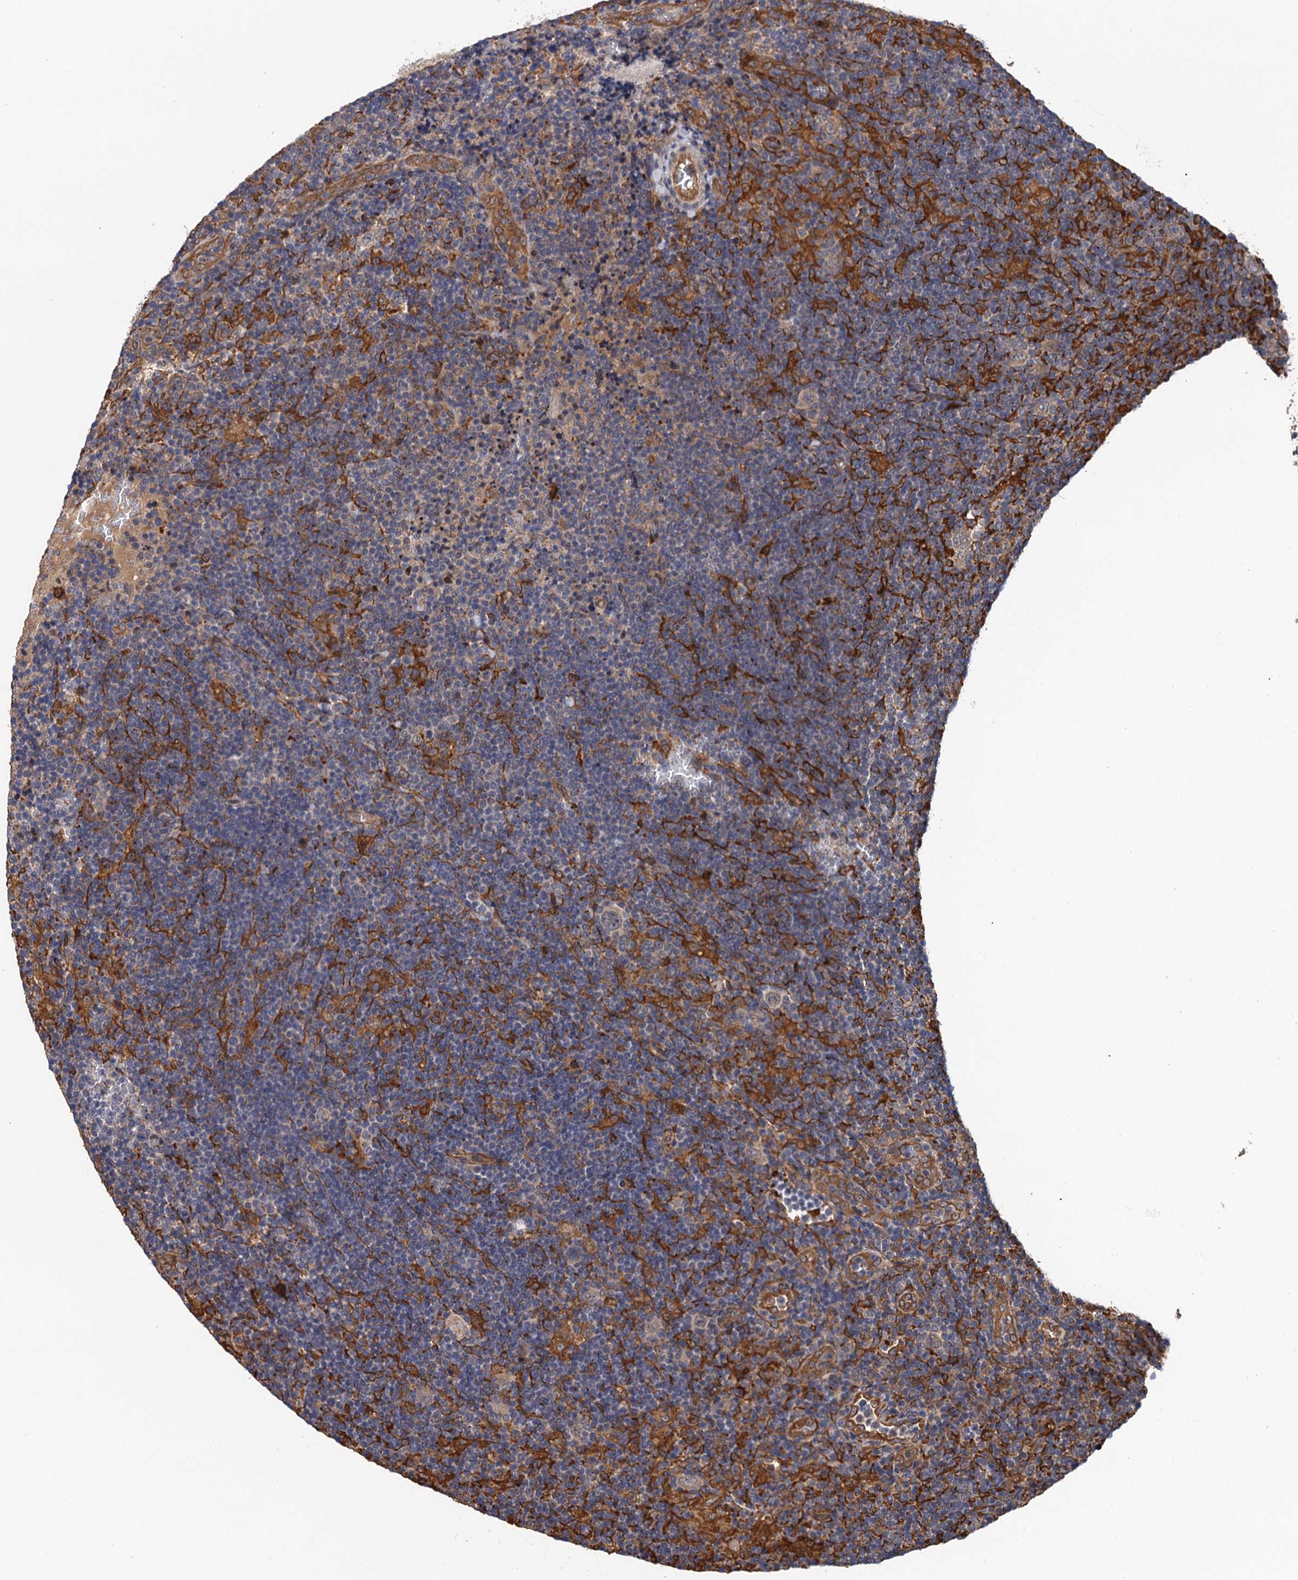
{"staining": {"intensity": "weak", "quantity": "<25%", "location": "cytoplasmic/membranous"}, "tissue": "lymphoma", "cell_type": "Tumor cells", "image_type": "cancer", "snomed": [{"axis": "morphology", "description": "Hodgkin's disease, NOS"}, {"axis": "topography", "description": "Lymph node"}], "caption": "Immunohistochemical staining of human Hodgkin's disease demonstrates no significant positivity in tumor cells.", "gene": "NEK8", "patient": {"sex": "female", "age": 57}}